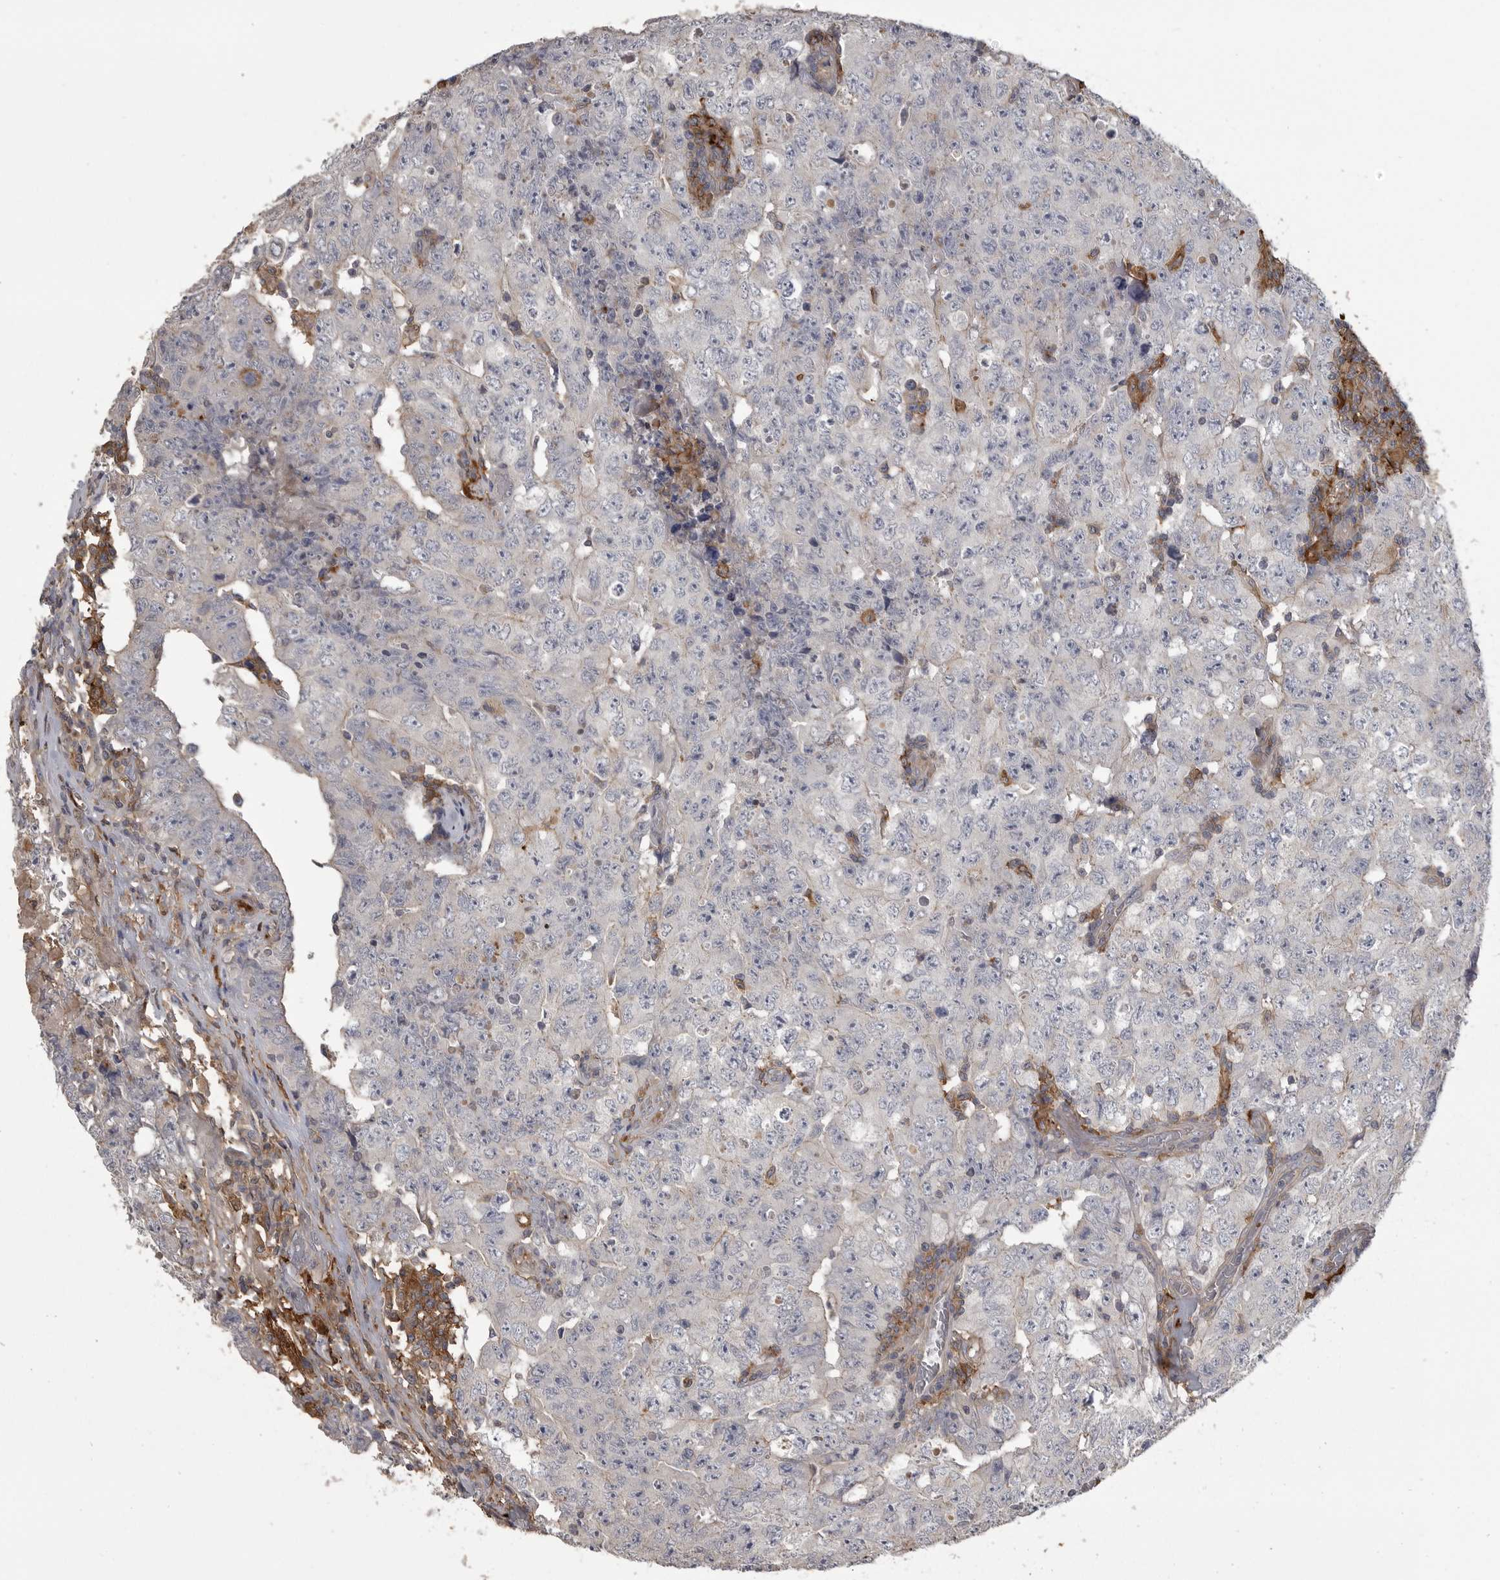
{"staining": {"intensity": "negative", "quantity": "none", "location": "none"}, "tissue": "testis cancer", "cell_type": "Tumor cells", "image_type": "cancer", "snomed": [{"axis": "morphology", "description": "Carcinoma, Embryonal, NOS"}, {"axis": "topography", "description": "Testis"}], "caption": "An image of human testis embryonal carcinoma is negative for staining in tumor cells. (DAB (3,3'-diaminobenzidine) IHC, high magnification).", "gene": "CMTM6", "patient": {"sex": "male", "age": 26}}